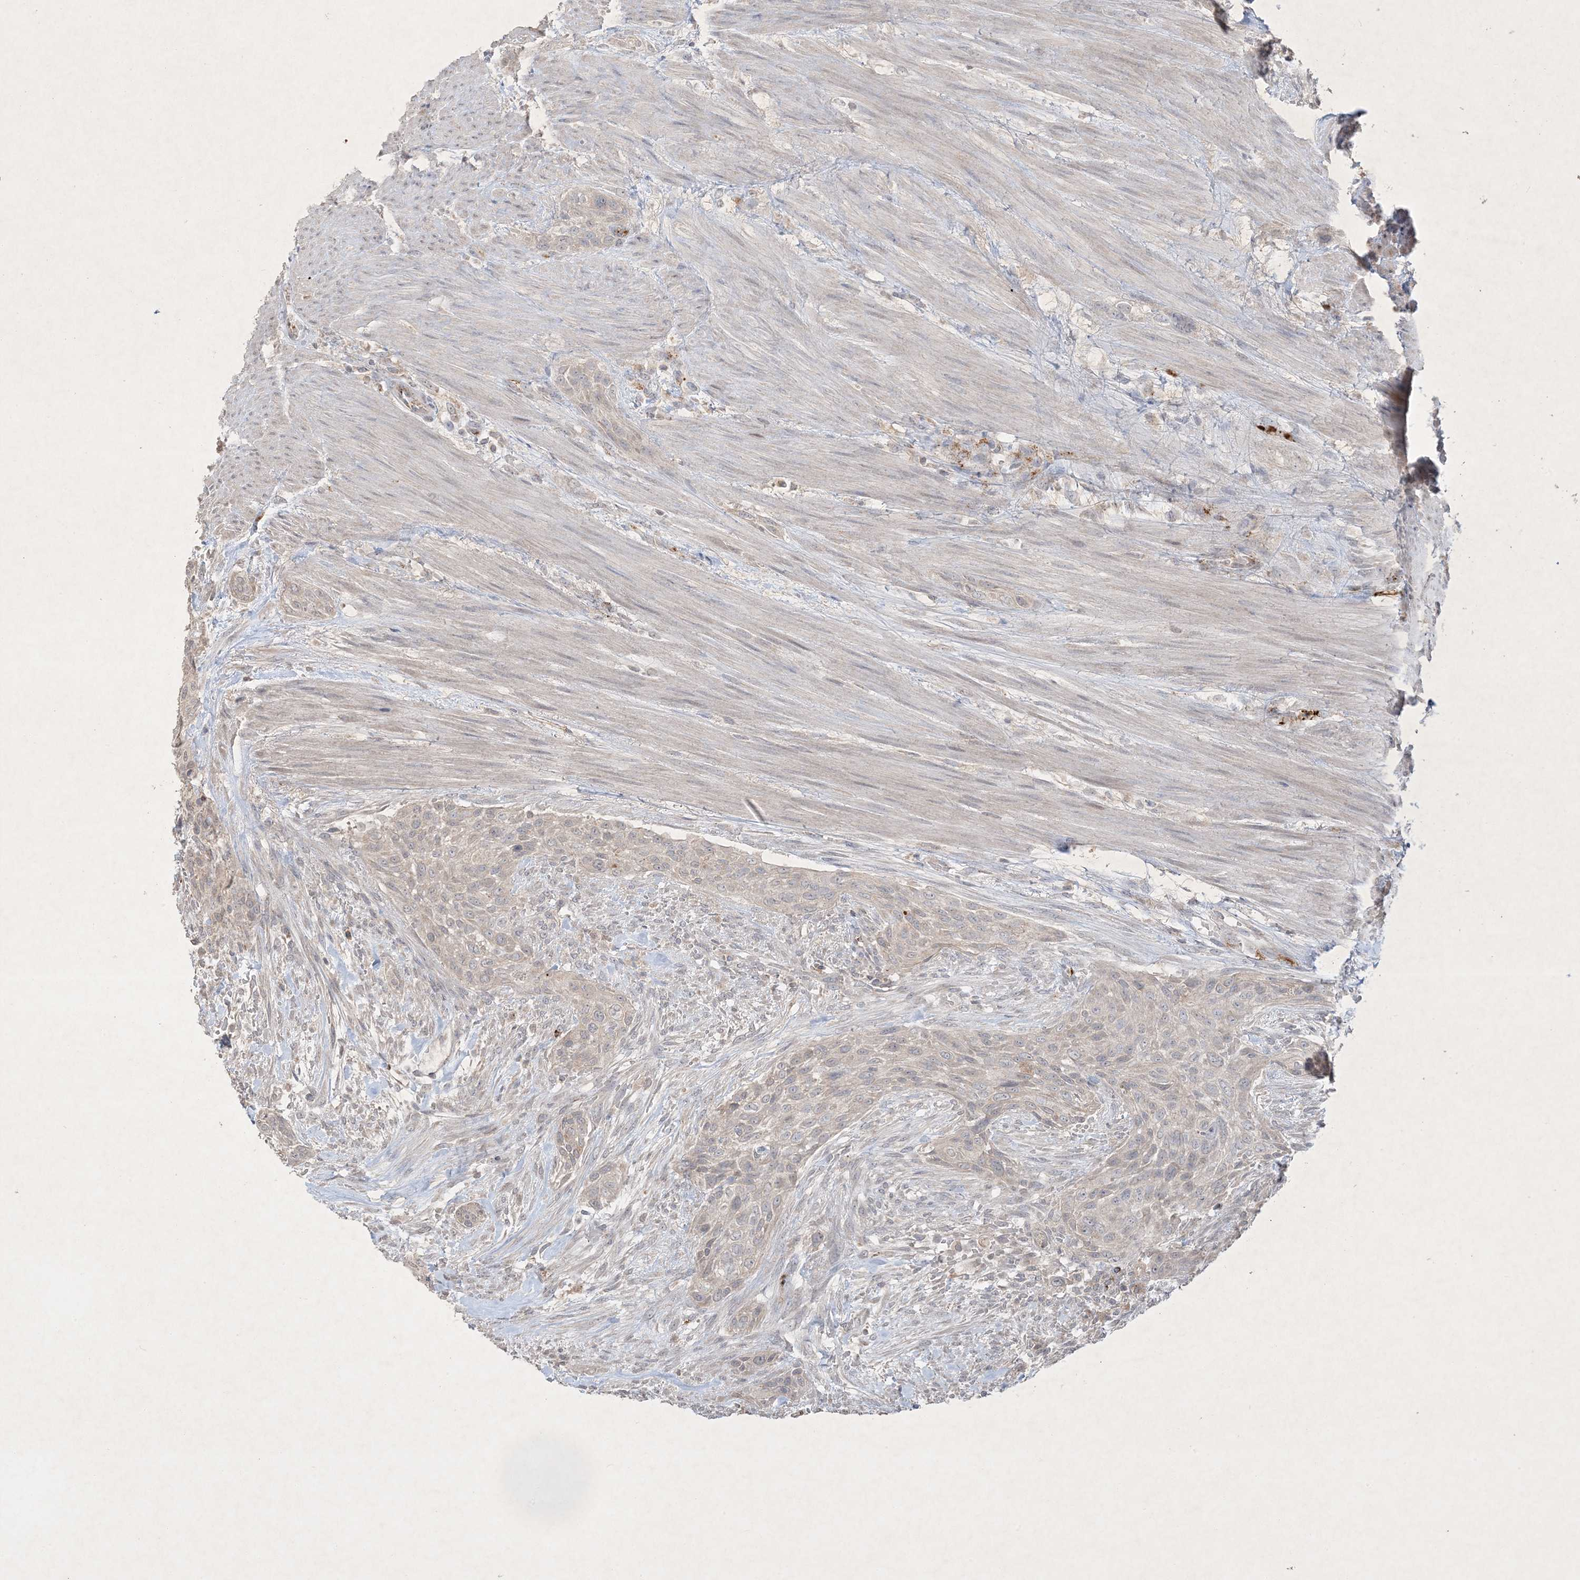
{"staining": {"intensity": "negative", "quantity": "none", "location": "none"}, "tissue": "urothelial cancer", "cell_type": "Tumor cells", "image_type": "cancer", "snomed": [{"axis": "morphology", "description": "Urothelial carcinoma, High grade"}, {"axis": "topography", "description": "Urinary bladder"}], "caption": "Urothelial cancer was stained to show a protein in brown. There is no significant positivity in tumor cells.", "gene": "PRSS36", "patient": {"sex": "male", "age": 35}}